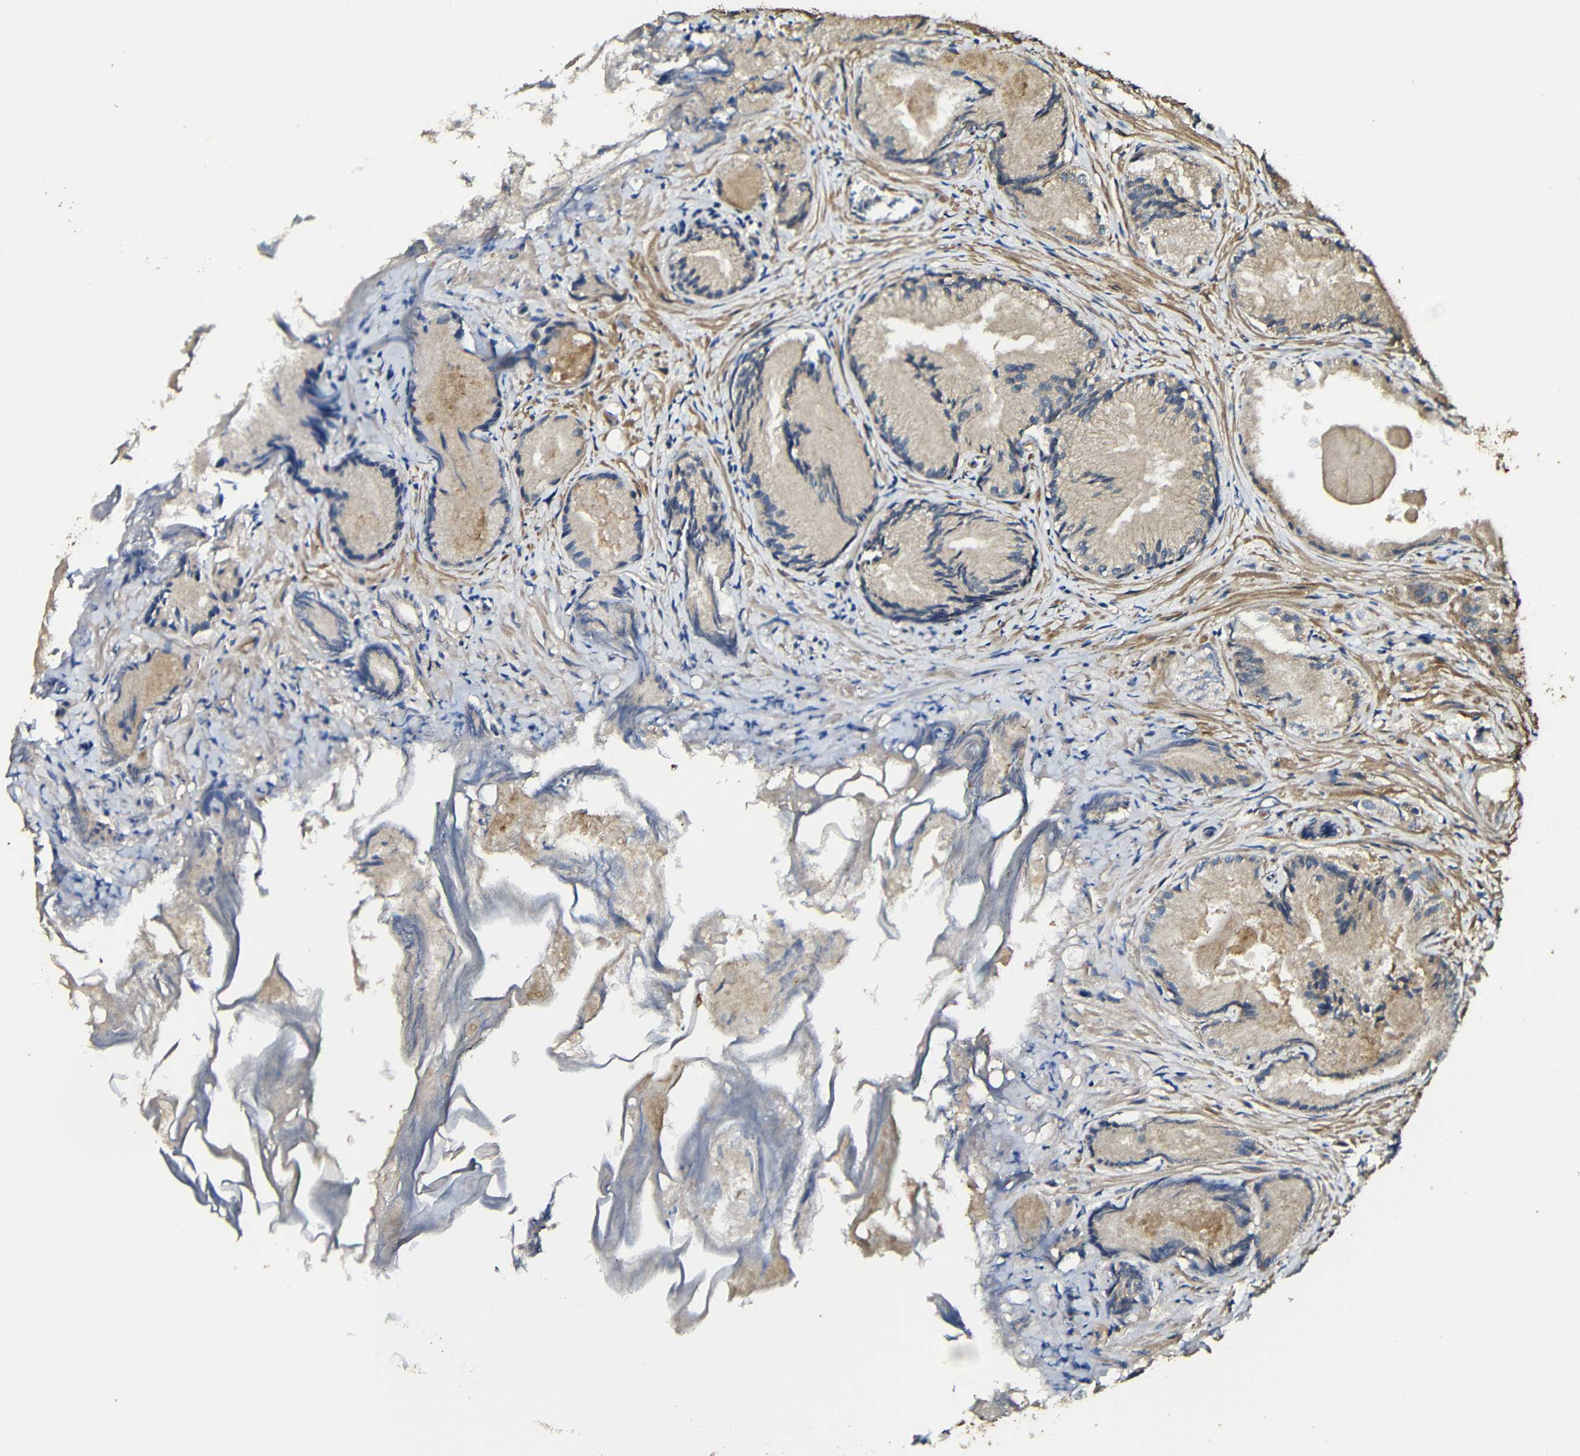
{"staining": {"intensity": "weak", "quantity": ">75%", "location": "cytoplasmic/membranous"}, "tissue": "prostate cancer", "cell_type": "Tumor cells", "image_type": "cancer", "snomed": [{"axis": "morphology", "description": "Adenocarcinoma, Low grade"}, {"axis": "topography", "description": "Prostate"}], "caption": "An immunohistochemistry photomicrograph of neoplastic tissue is shown. Protein staining in brown labels weak cytoplasmic/membranous positivity in prostate cancer within tumor cells. Nuclei are stained in blue.", "gene": "CASP8", "patient": {"sex": "male", "age": 72}}